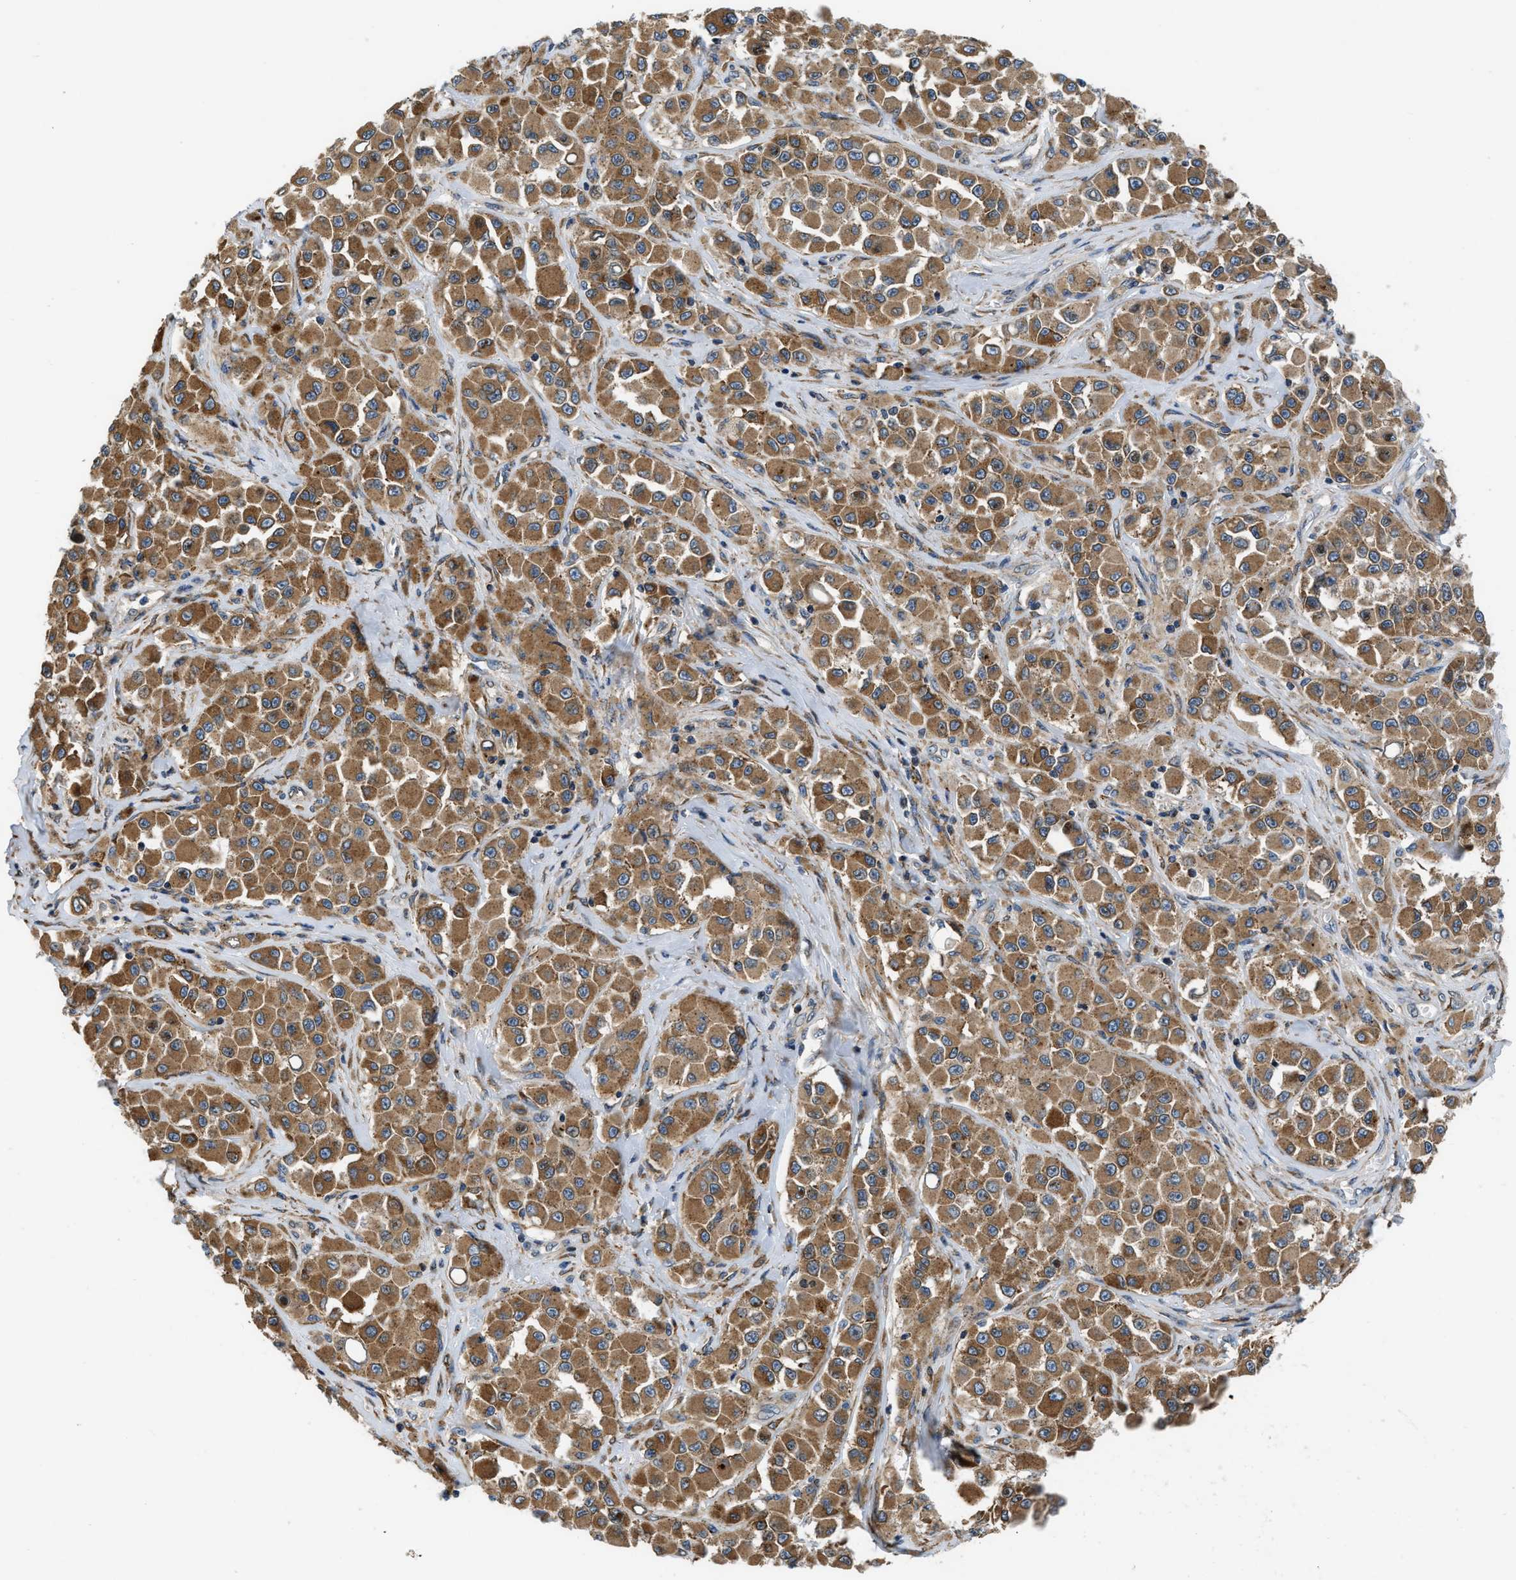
{"staining": {"intensity": "moderate", "quantity": ">75%", "location": "cytoplasmic/membranous"}, "tissue": "melanoma", "cell_type": "Tumor cells", "image_type": "cancer", "snomed": [{"axis": "morphology", "description": "Malignant melanoma, NOS"}, {"axis": "topography", "description": "Skin"}], "caption": "A high-resolution micrograph shows IHC staining of melanoma, which exhibits moderate cytoplasmic/membranous positivity in approximately >75% of tumor cells. The protein of interest is shown in brown color, while the nuclei are stained blue.", "gene": "ARL6IP5", "patient": {"sex": "male", "age": 84}}